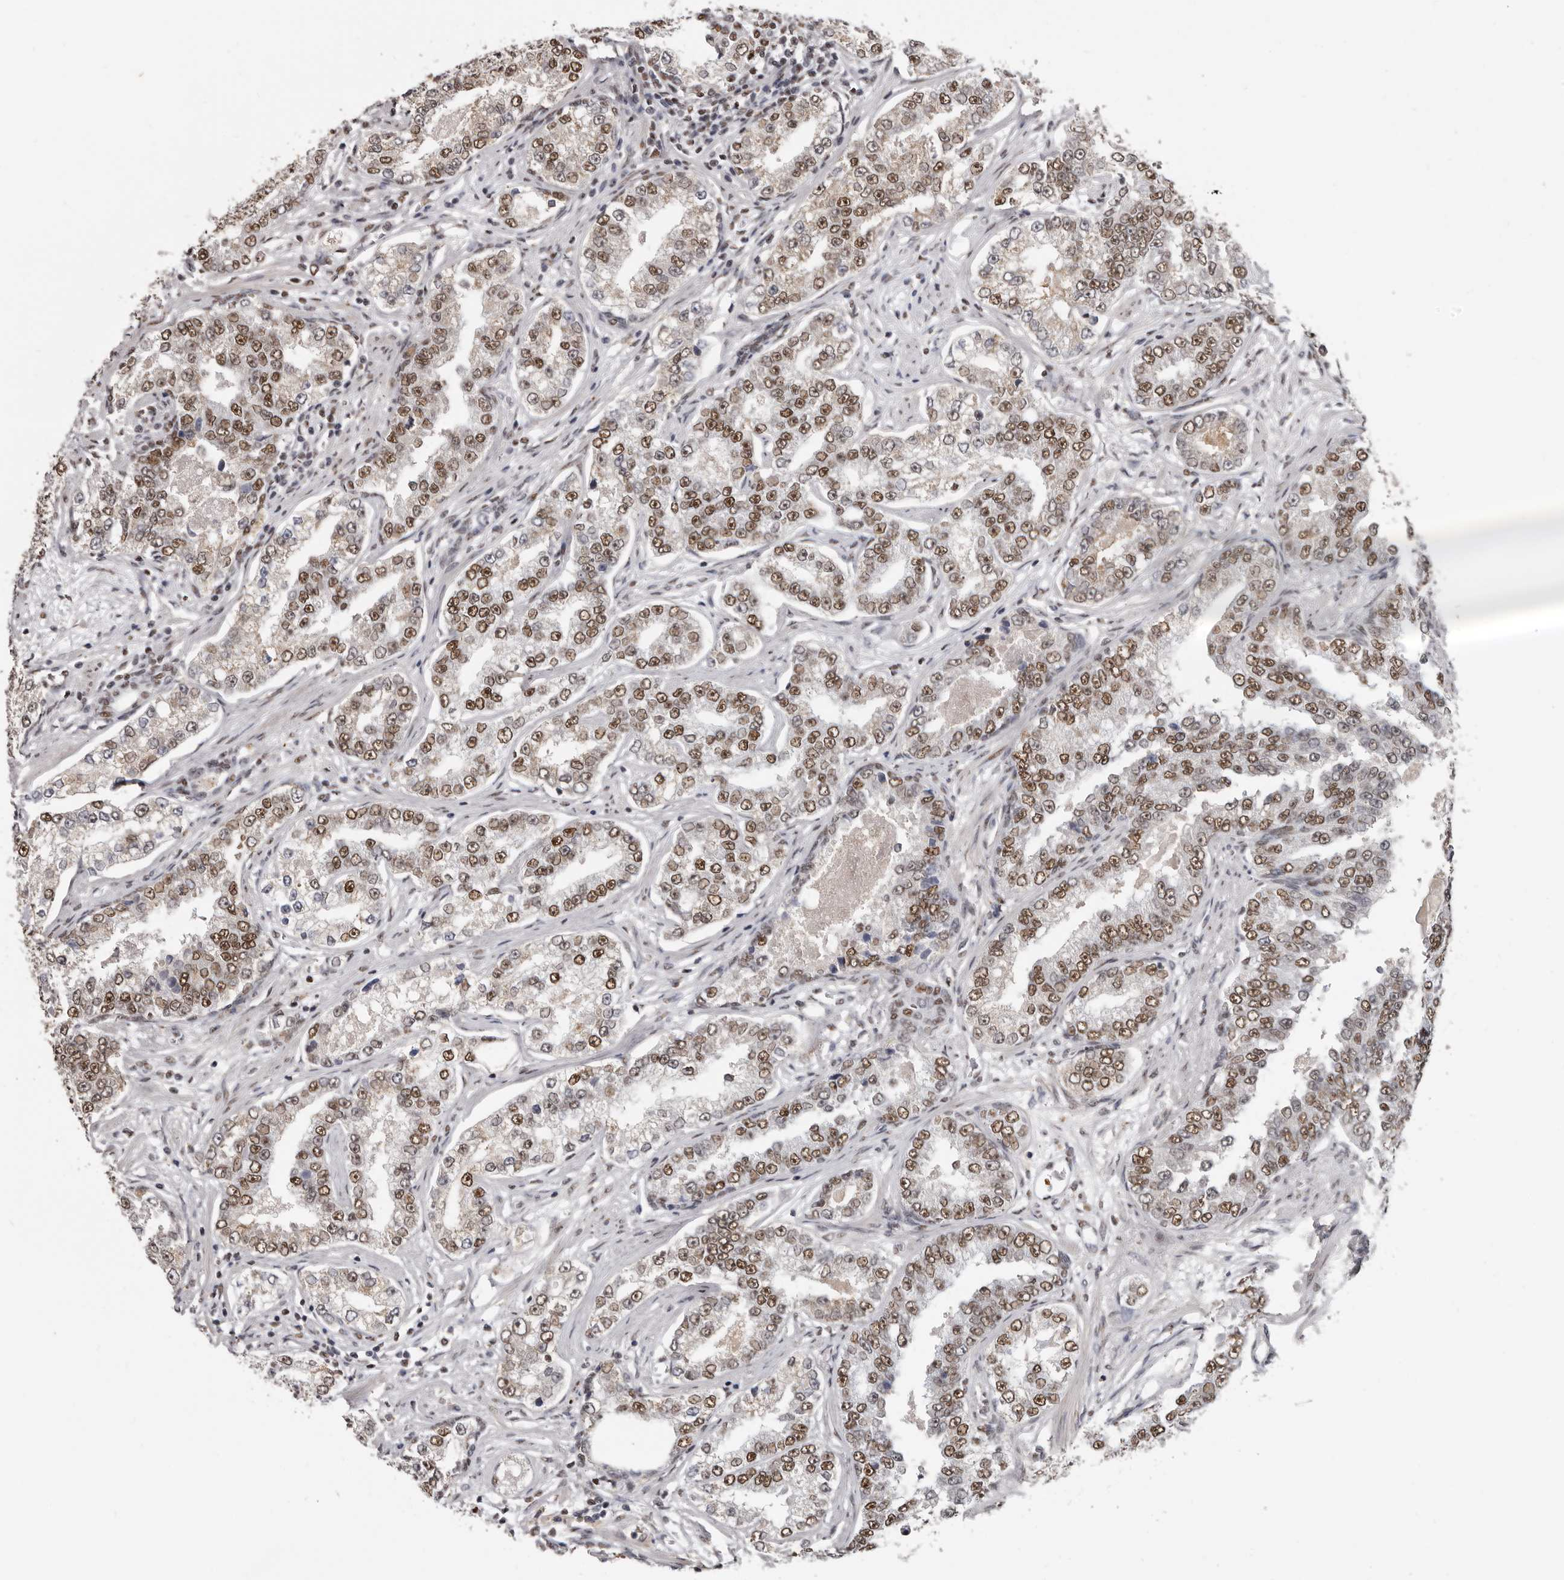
{"staining": {"intensity": "moderate", "quantity": ">75%", "location": "nuclear"}, "tissue": "prostate cancer", "cell_type": "Tumor cells", "image_type": "cancer", "snomed": [{"axis": "morphology", "description": "Normal tissue, NOS"}, {"axis": "morphology", "description": "Adenocarcinoma, High grade"}, {"axis": "topography", "description": "Prostate"}], "caption": "This micrograph reveals immunohistochemistry staining of high-grade adenocarcinoma (prostate), with medium moderate nuclear staining in about >75% of tumor cells.", "gene": "SCAF4", "patient": {"sex": "male", "age": 83}}